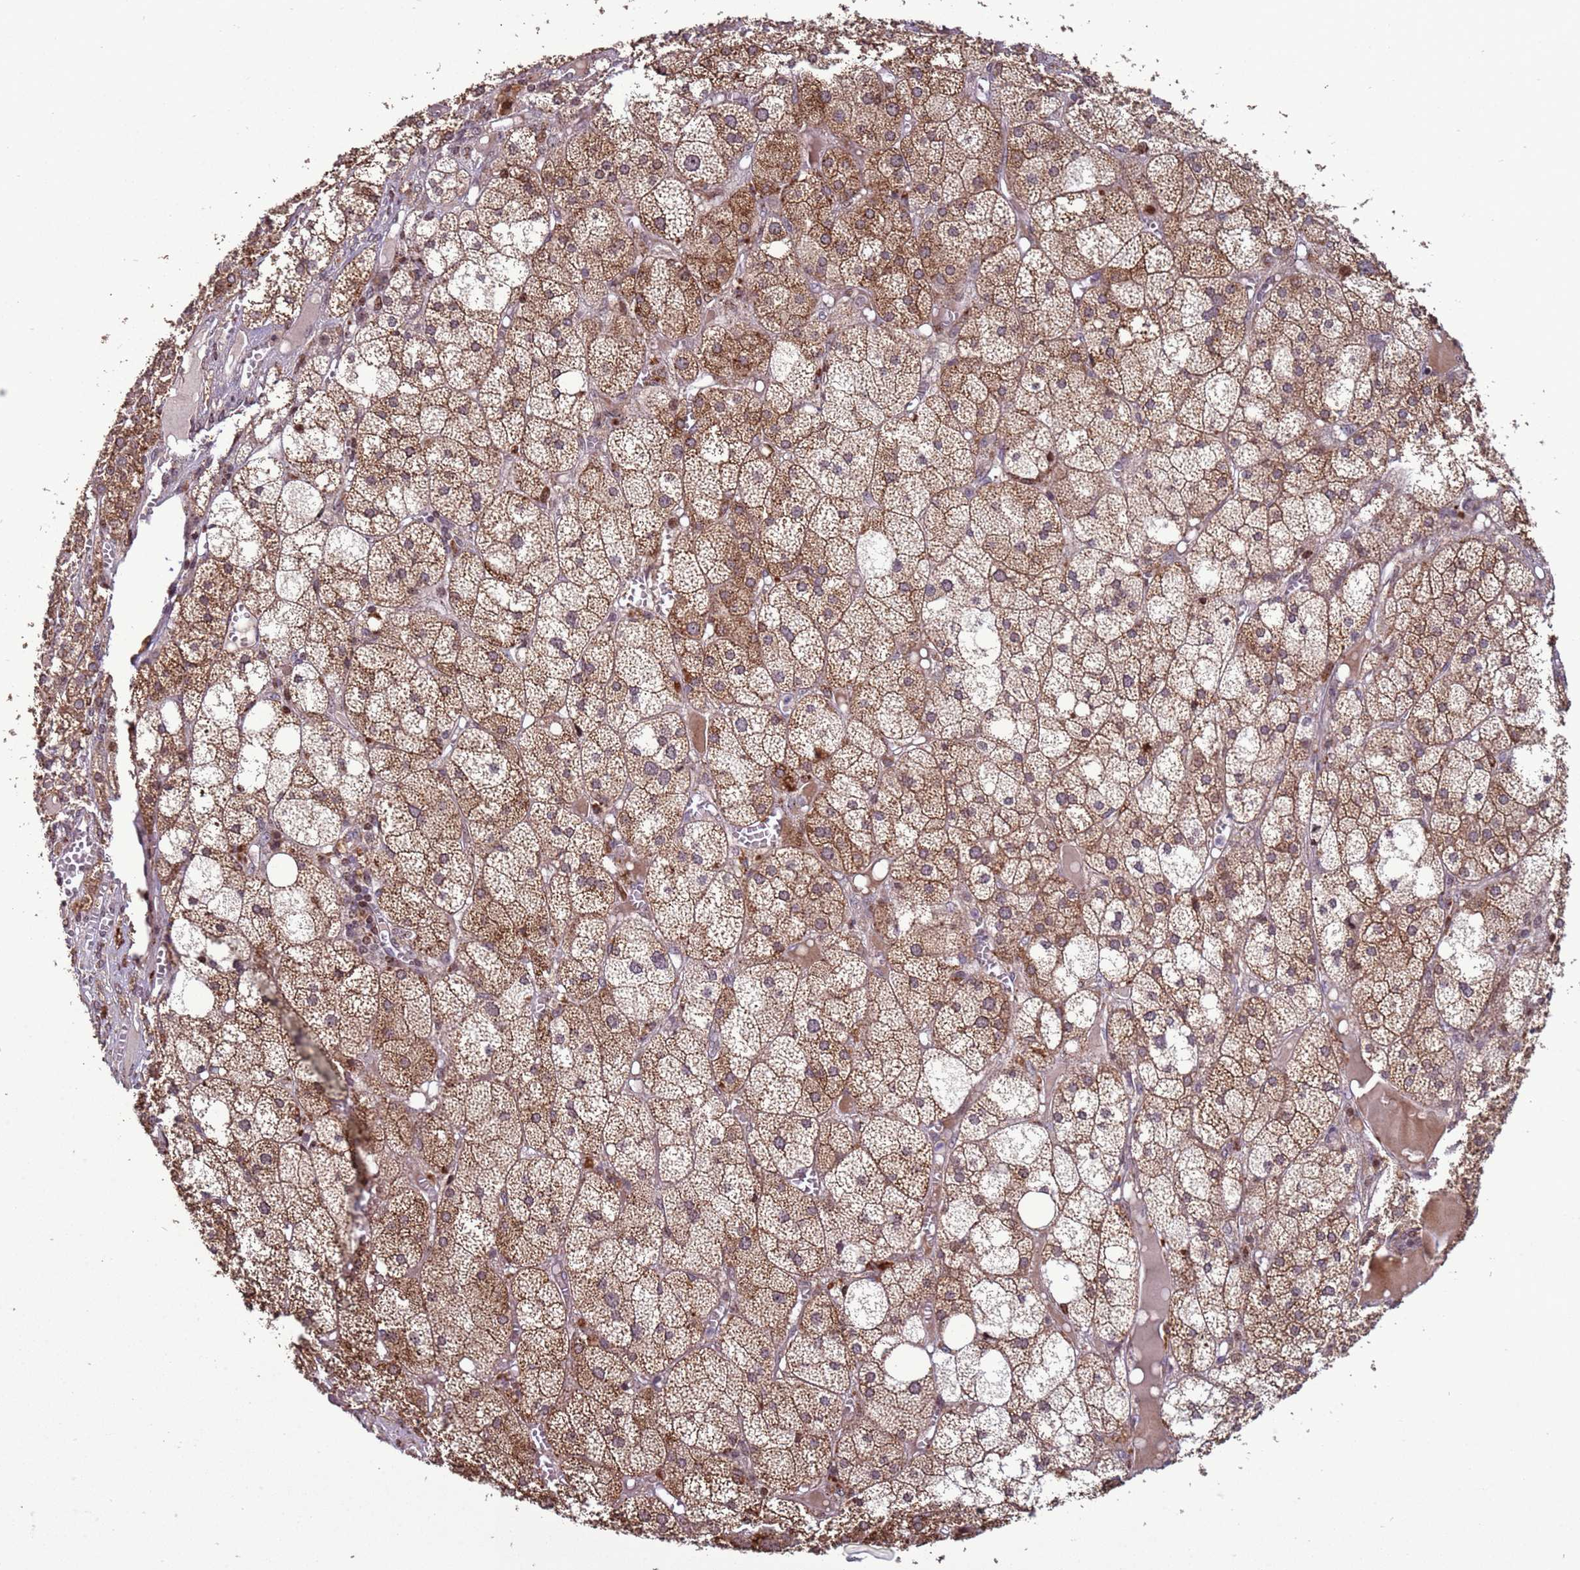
{"staining": {"intensity": "moderate", "quantity": ">75%", "location": "cytoplasmic/membranous,nuclear"}, "tissue": "adrenal gland", "cell_type": "Glandular cells", "image_type": "normal", "snomed": [{"axis": "morphology", "description": "Normal tissue, NOS"}, {"axis": "topography", "description": "Adrenal gland"}], "caption": "Moderate cytoplasmic/membranous,nuclear protein staining is identified in about >75% of glandular cells in adrenal gland.", "gene": "HGH1", "patient": {"sex": "female", "age": 61}}